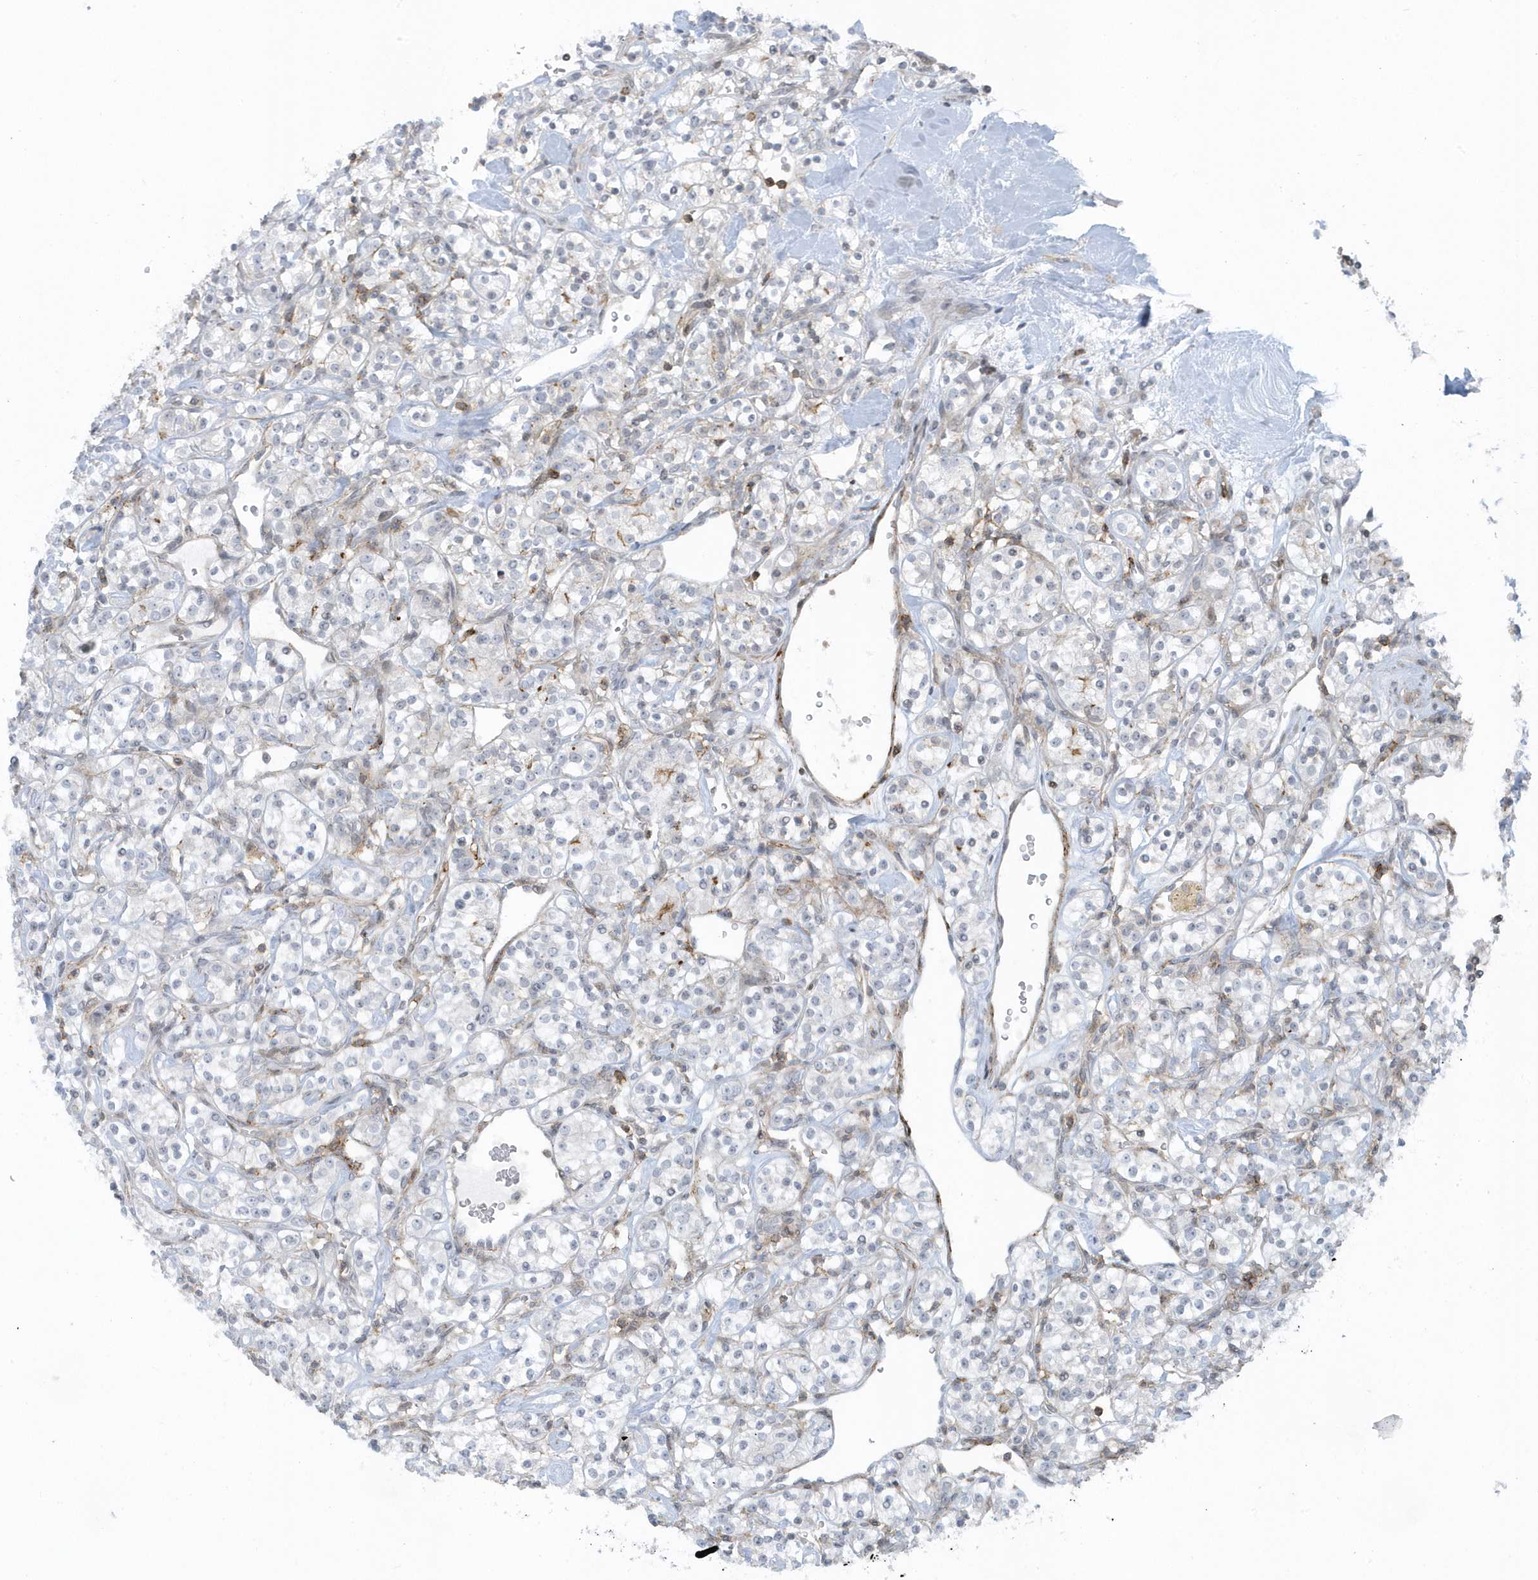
{"staining": {"intensity": "negative", "quantity": "none", "location": "none"}, "tissue": "renal cancer", "cell_type": "Tumor cells", "image_type": "cancer", "snomed": [{"axis": "morphology", "description": "Adenocarcinoma, NOS"}, {"axis": "topography", "description": "Kidney"}], "caption": "DAB (3,3'-diaminobenzidine) immunohistochemical staining of human renal adenocarcinoma exhibits no significant staining in tumor cells.", "gene": "CACNB2", "patient": {"sex": "male", "age": 77}}